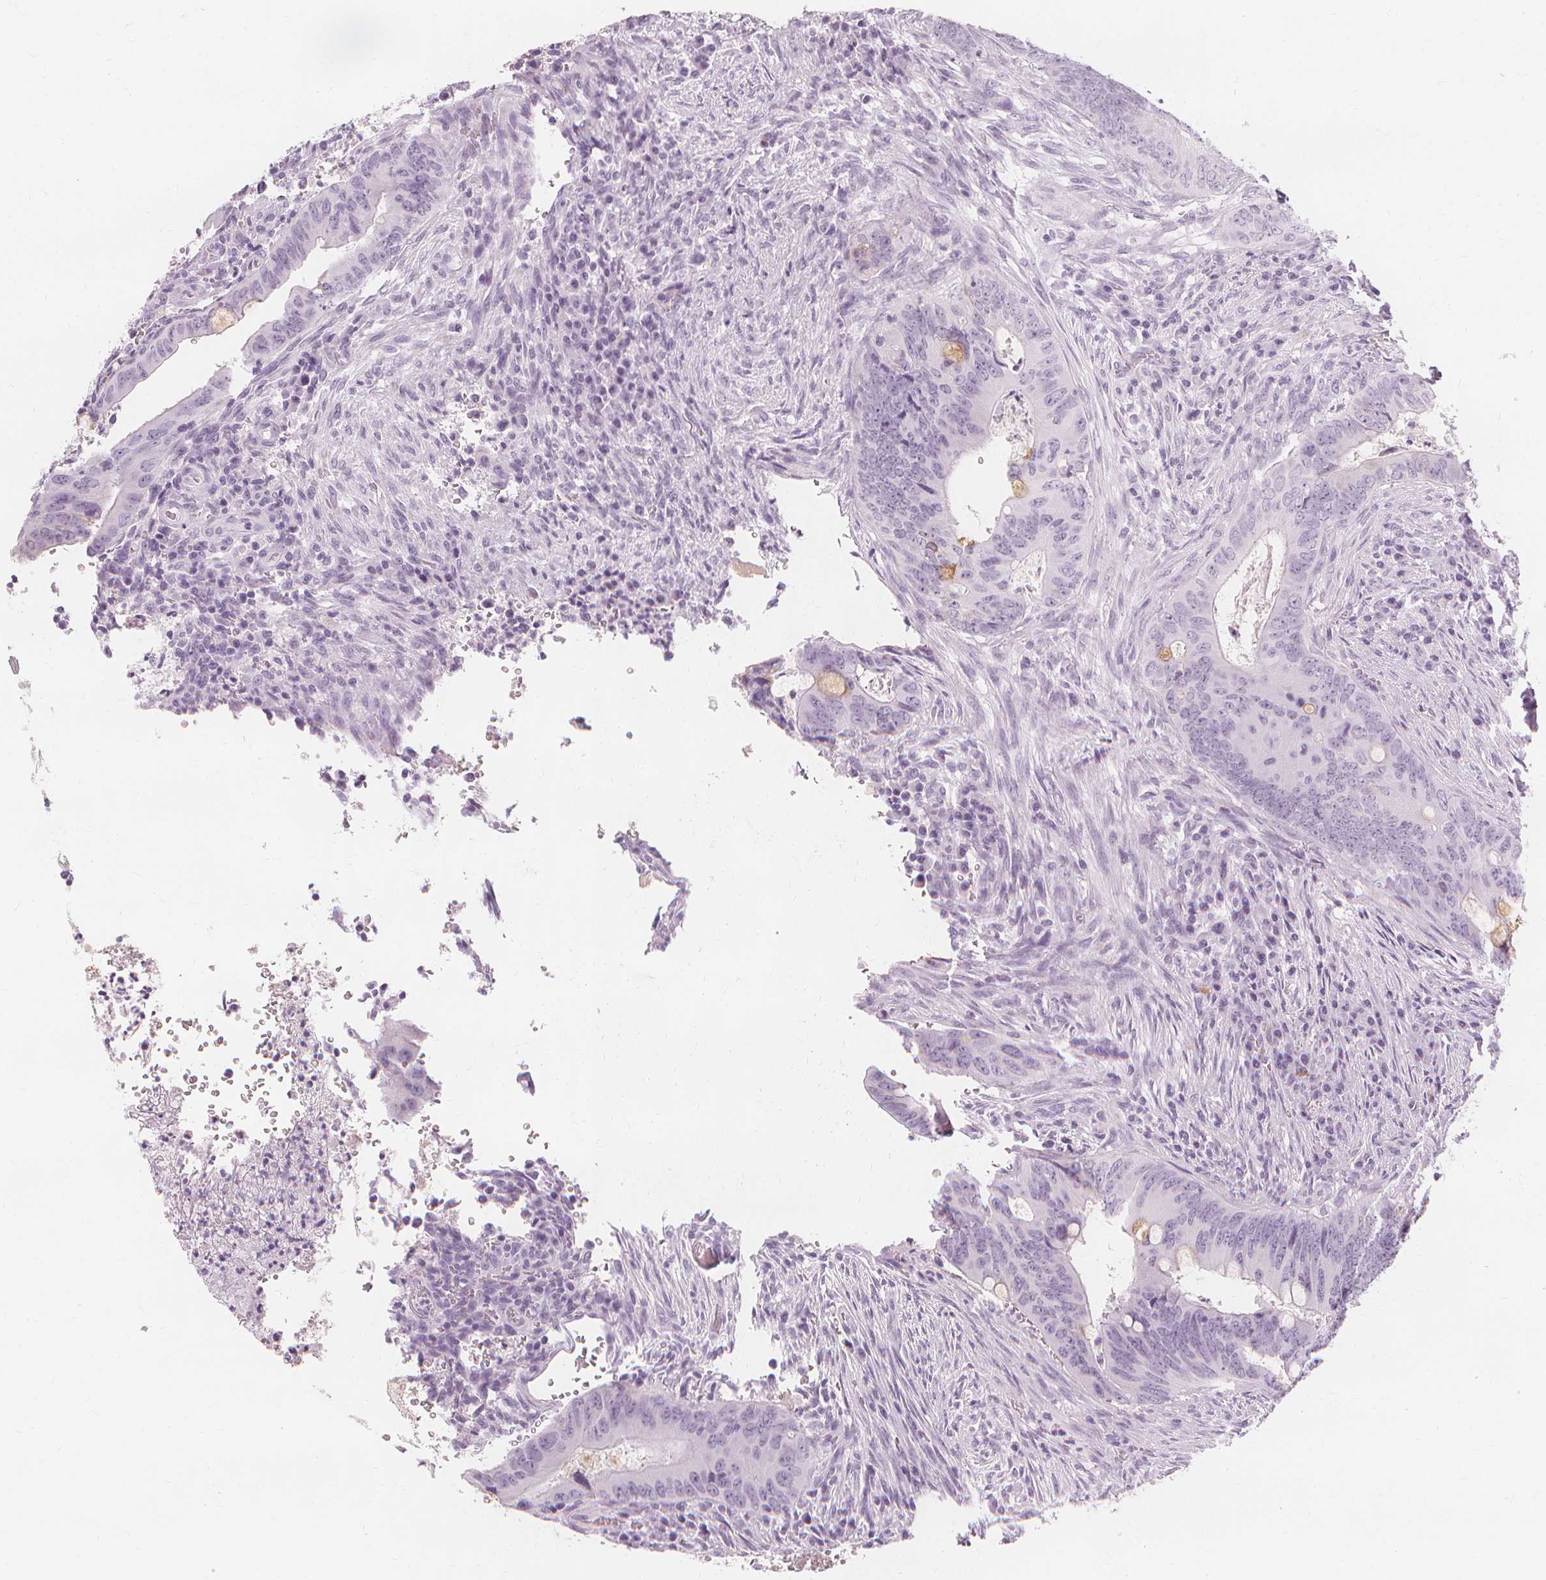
{"staining": {"intensity": "weak", "quantity": "<25%", "location": "cytoplasmic/membranous"}, "tissue": "colorectal cancer", "cell_type": "Tumor cells", "image_type": "cancer", "snomed": [{"axis": "morphology", "description": "Adenocarcinoma, NOS"}, {"axis": "topography", "description": "Colon"}], "caption": "This image is of colorectal cancer stained with immunohistochemistry (IHC) to label a protein in brown with the nuclei are counter-stained blue. There is no staining in tumor cells.", "gene": "TFF1", "patient": {"sex": "female", "age": 74}}